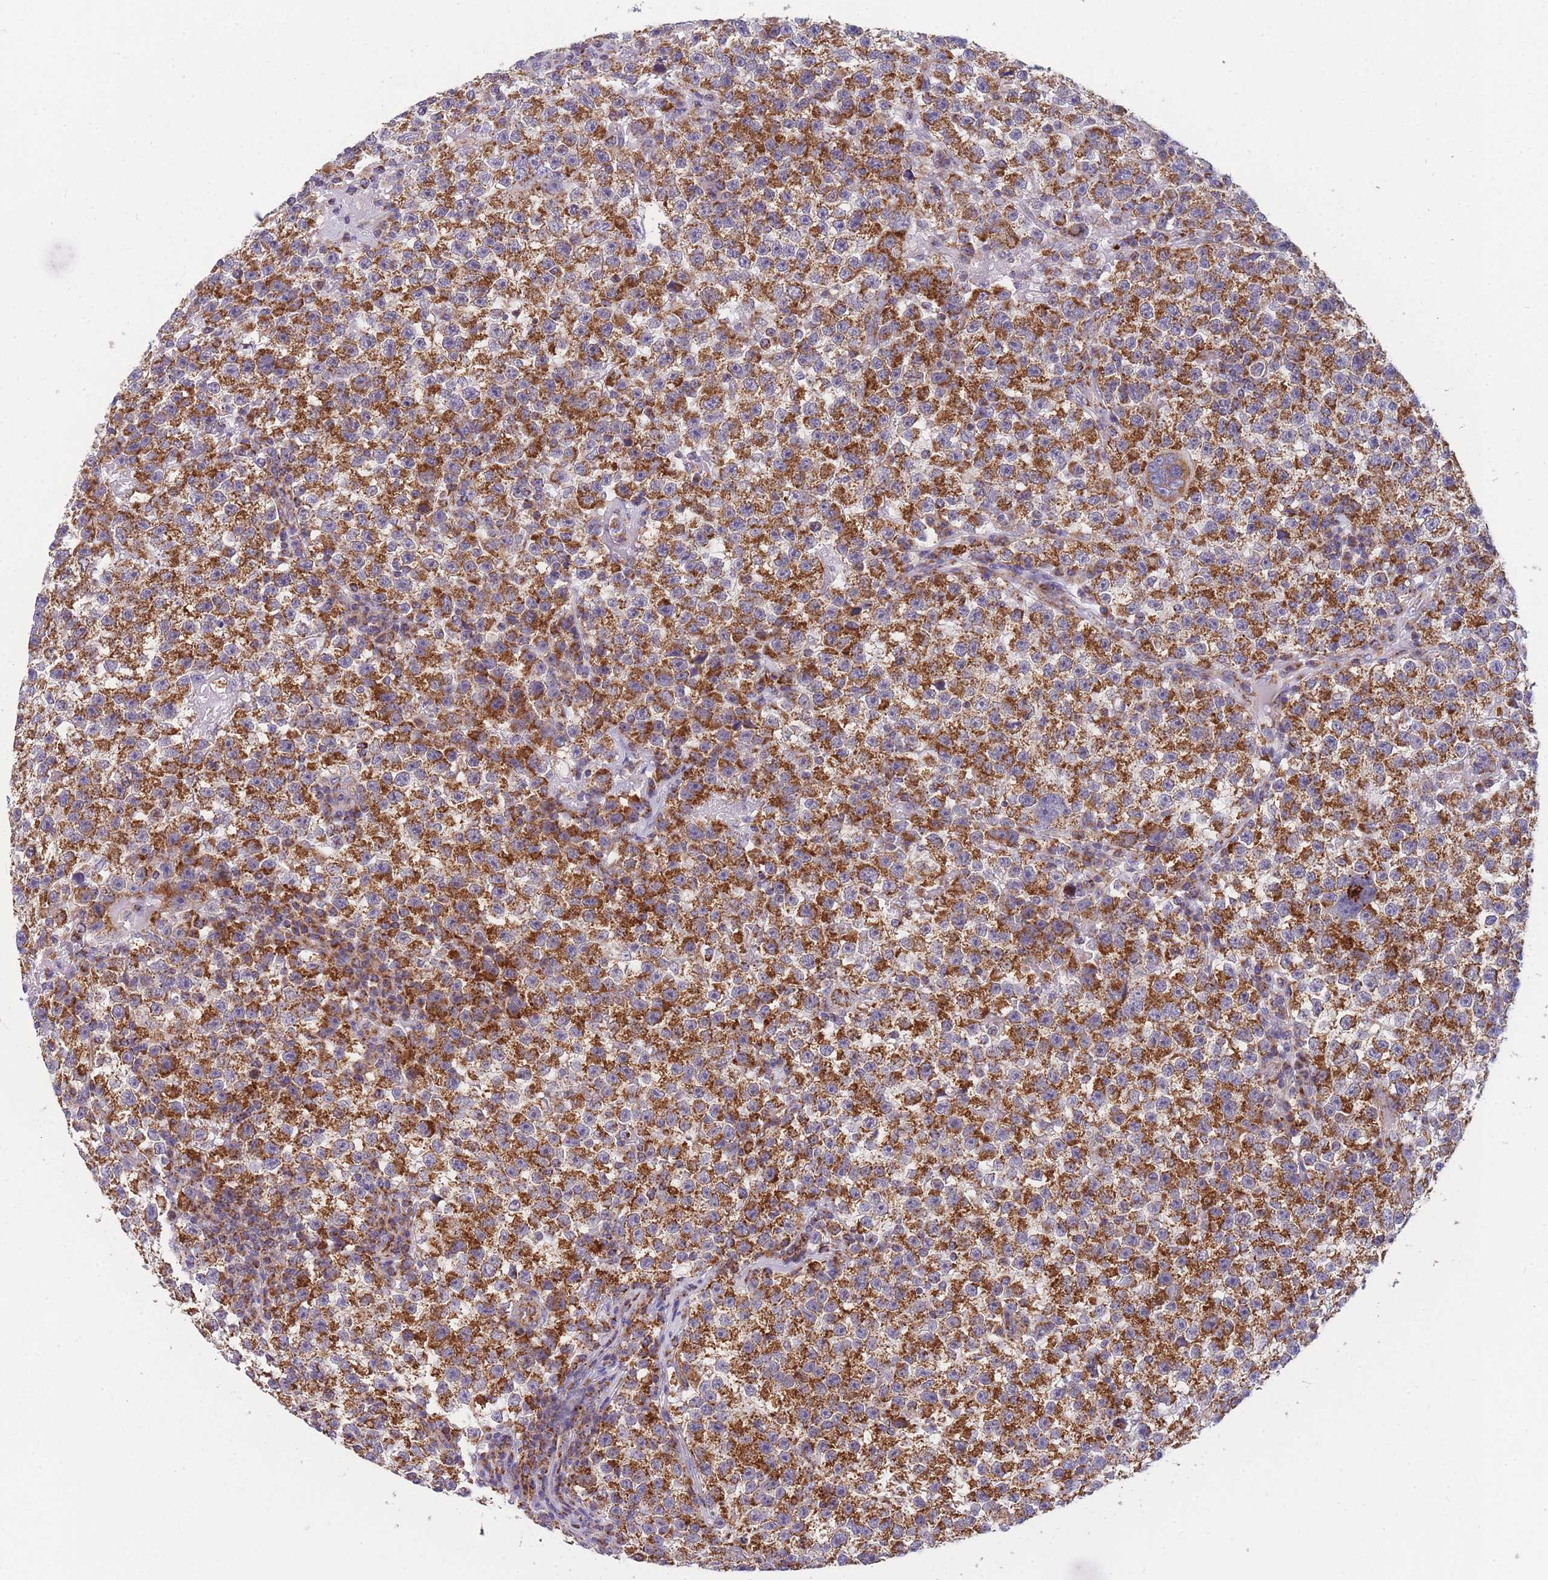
{"staining": {"intensity": "strong", "quantity": ">75%", "location": "cytoplasmic/membranous"}, "tissue": "testis cancer", "cell_type": "Tumor cells", "image_type": "cancer", "snomed": [{"axis": "morphology", "description": "Seminoma, NOS"}, {"axis": "topography", "description": "Testis"}], "caption": "Seminoma (testis) stained with a protein marker shows strong staining in tumor cells.", "gene": "MRPS11", "patient": {"sex": "male", "age": 22}}